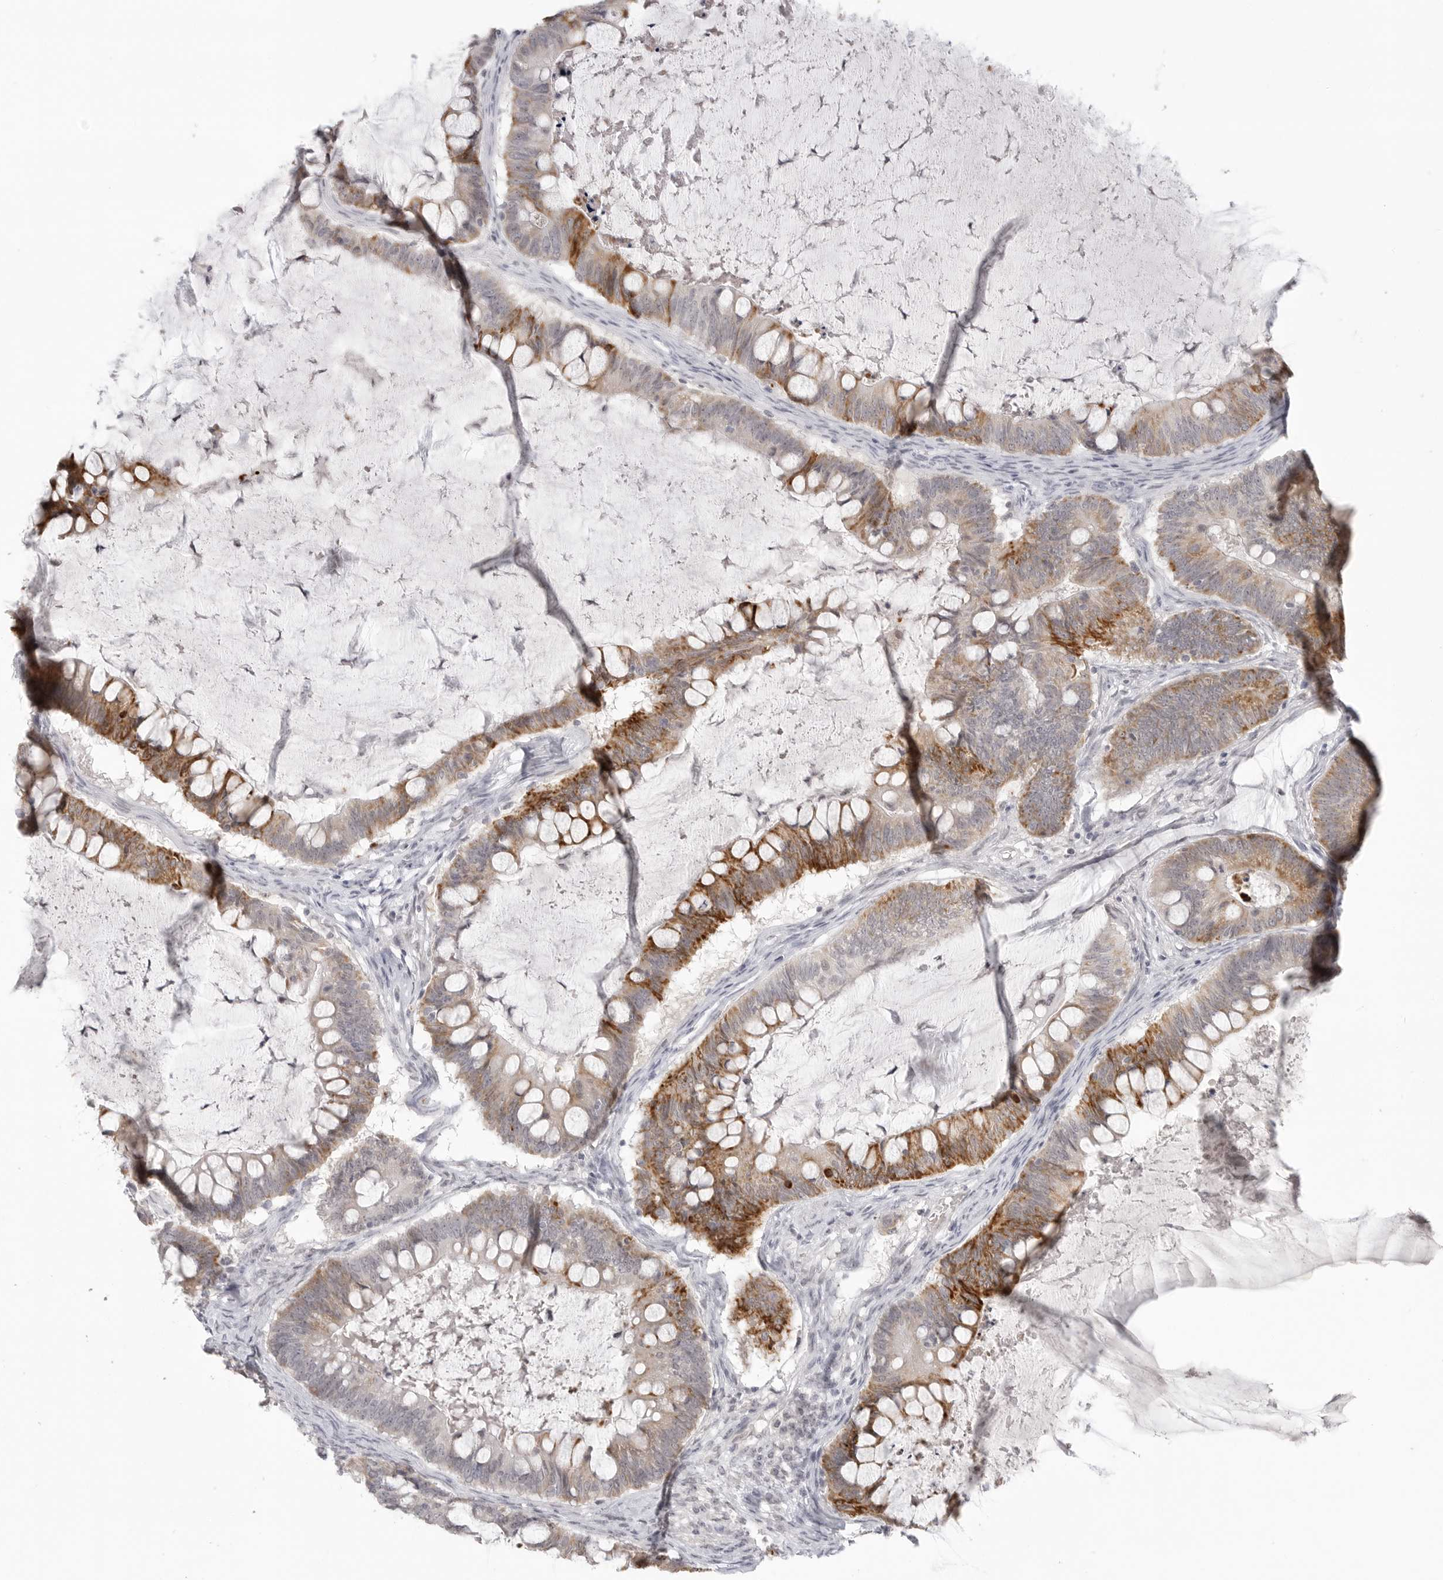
{"staining": {"intensity": "strong", "quantity": "<25%", "location": "cytoplasmic/membranous"}, "tissue": "ovarian cancer", "cell_type": "Tumor cells", "image_type": "cancer", "snomed": [{"axis": "morphology", "description": "Cystadenocarcinoma, mucinous, NOS"}, {"axis": "topography", "description": "Ovary"}], "caption": "Protein staining of ovarian mucinous cystadenocarcinoma tissue displays strong cytoplasmic/membranous expression in about <25% of tumor cells. (DAB (3,3'-diaminobenzidine) = brown stain, brightfield microscopy at high magnification).", "gene": "TCTN3", "patient": {"sex": "female", "age": 61}}